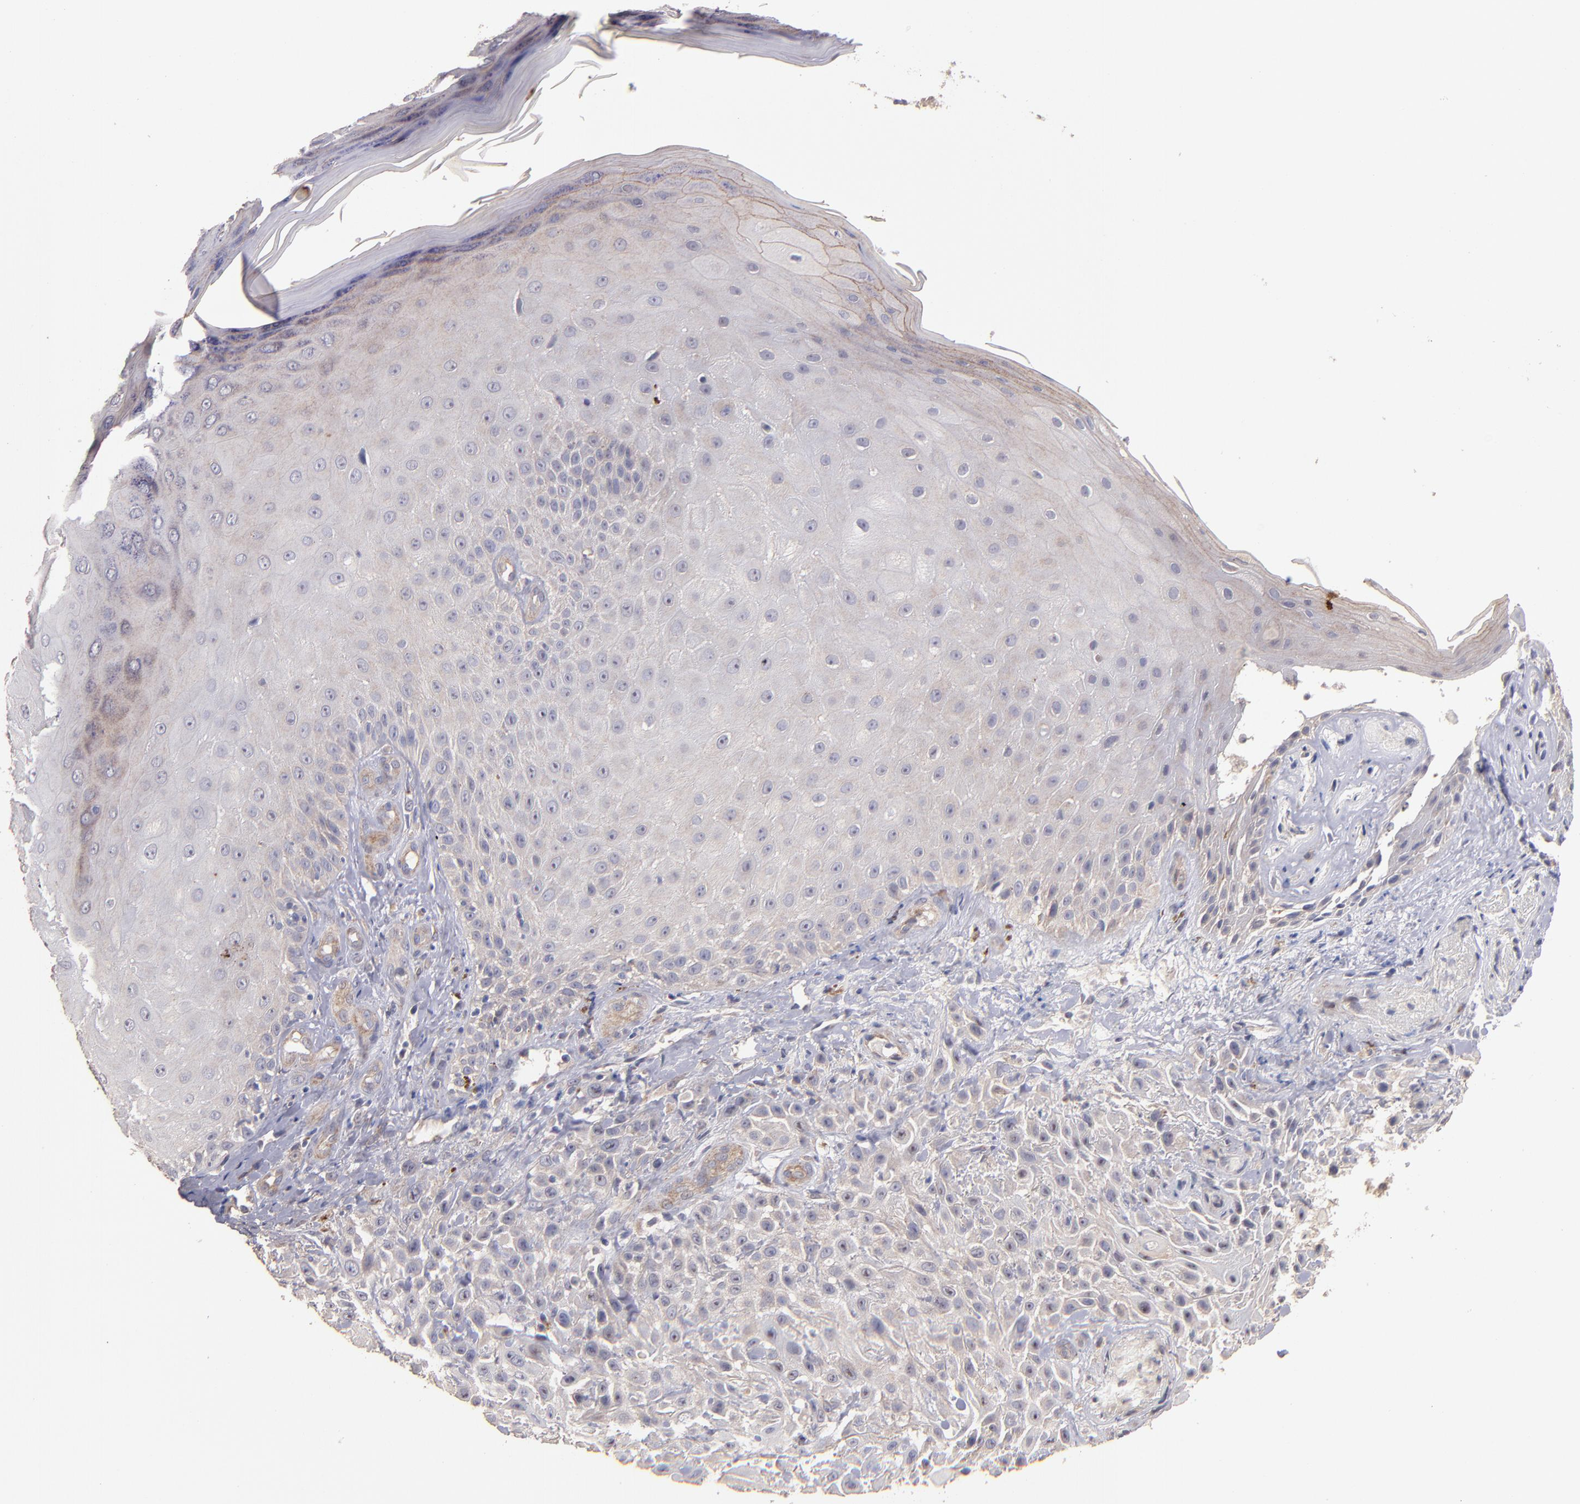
{"staining": {"intensity": "weak", "quantity": "<25%", "location": "cytoplasmic/membranous"}, "tissue": "skin cancer", "cell_type": "Tumor cells", "image_type": "cancer", "snomed": [{"axis": "morphology", "description": "Squamous cell carcinoma, NOS"}, {"axis": "topography", "description": "Skin"}], "caption": "Skin cancer (squamous cell carcinoma) stained for a protein using IHC shows no expression tumor cells.", "gene": "MAGEE1", "patient": {"sex": "female", "age": 42}}